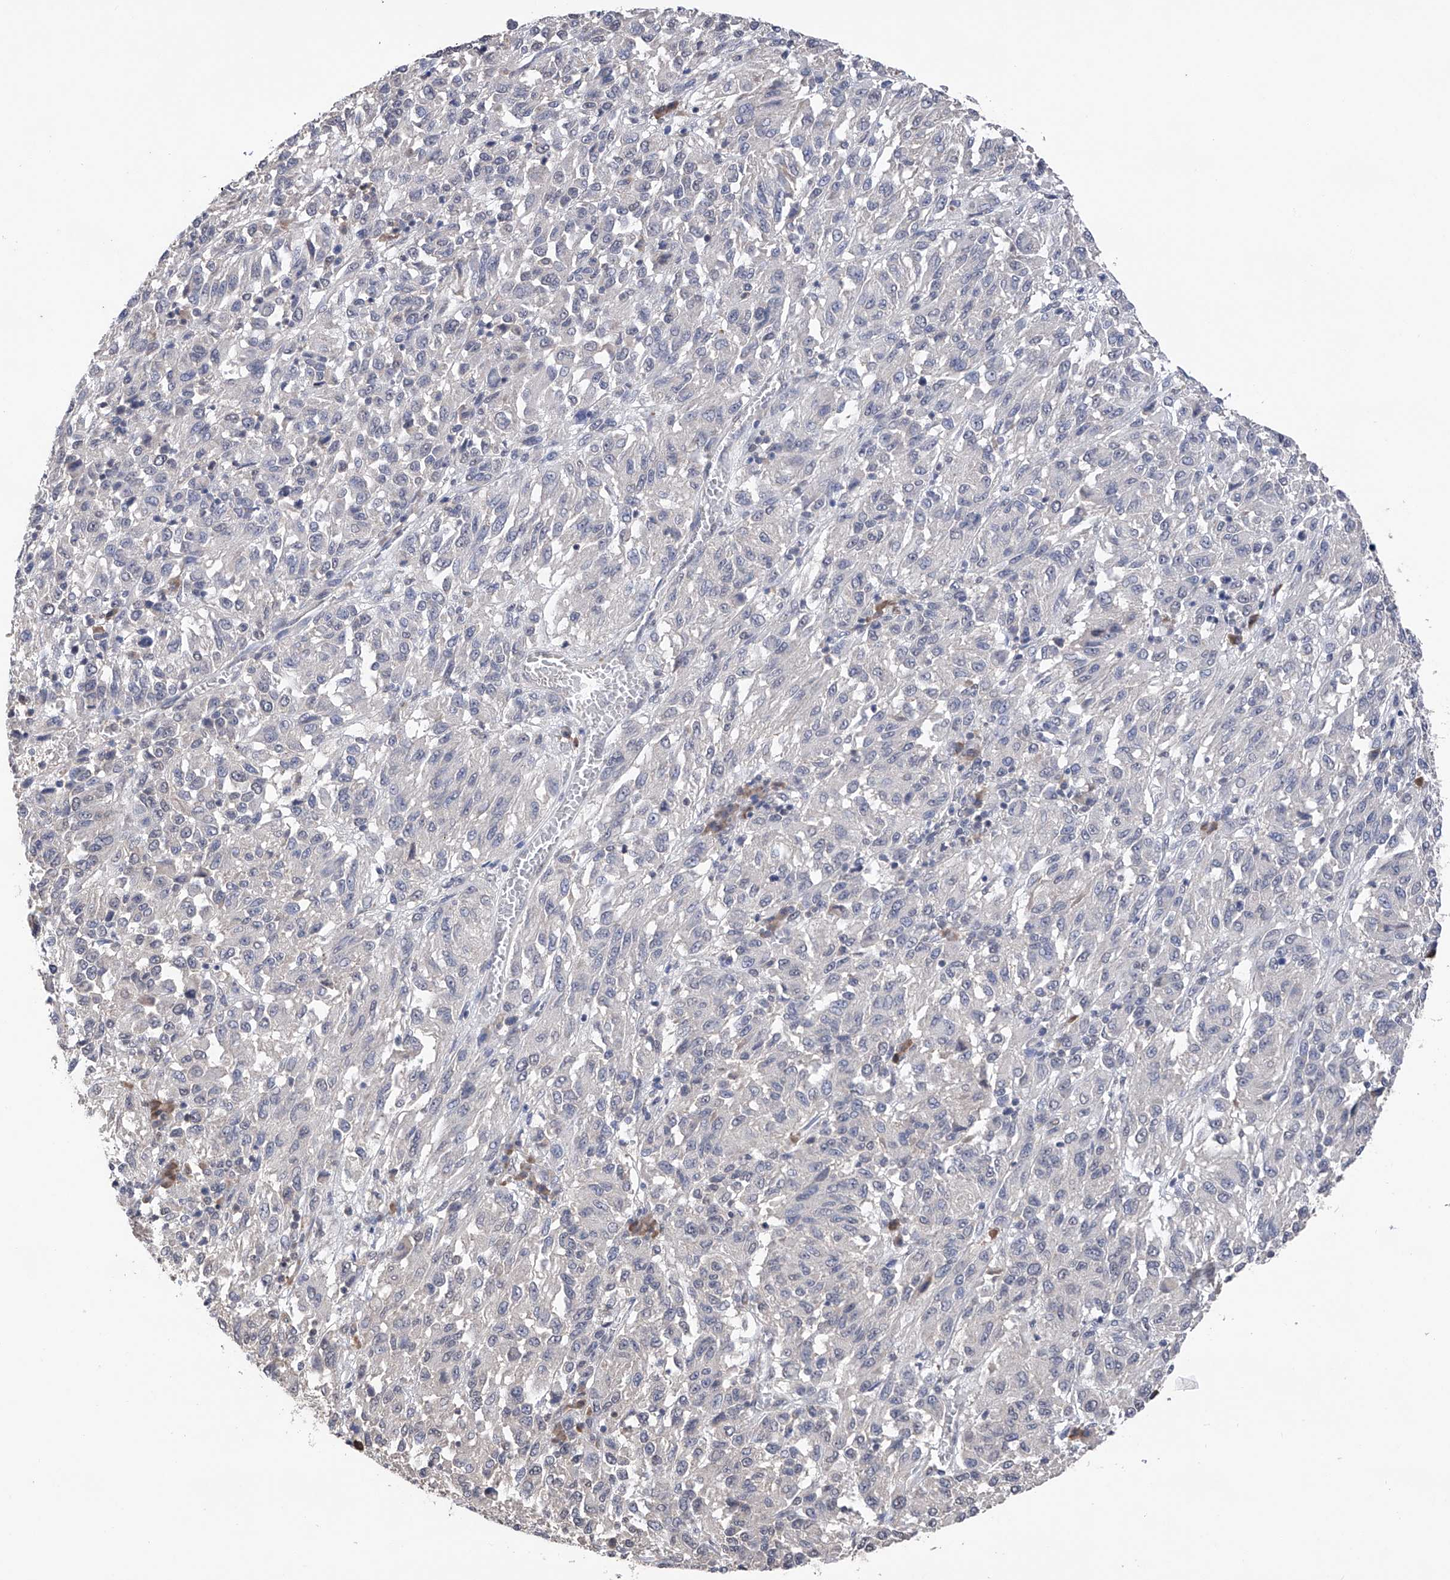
{"staining": {"intensity": "negative", "quantity": "none", "location": "none"}, "tissue": "melanoma", "cell_type": "Tumor cells", "image_type": "cancer", "snomed": [{"axis": "morphology", "description": "Malignant melanoma, Metastatic site"}, {"axis": "topography", "description": "Lung"}], "caption": "Tumor cells show no significant expression in malignant melanoma (metastatic site).", "gene": "DMAP1", "patient": {"sex": "male", "age": 64}}